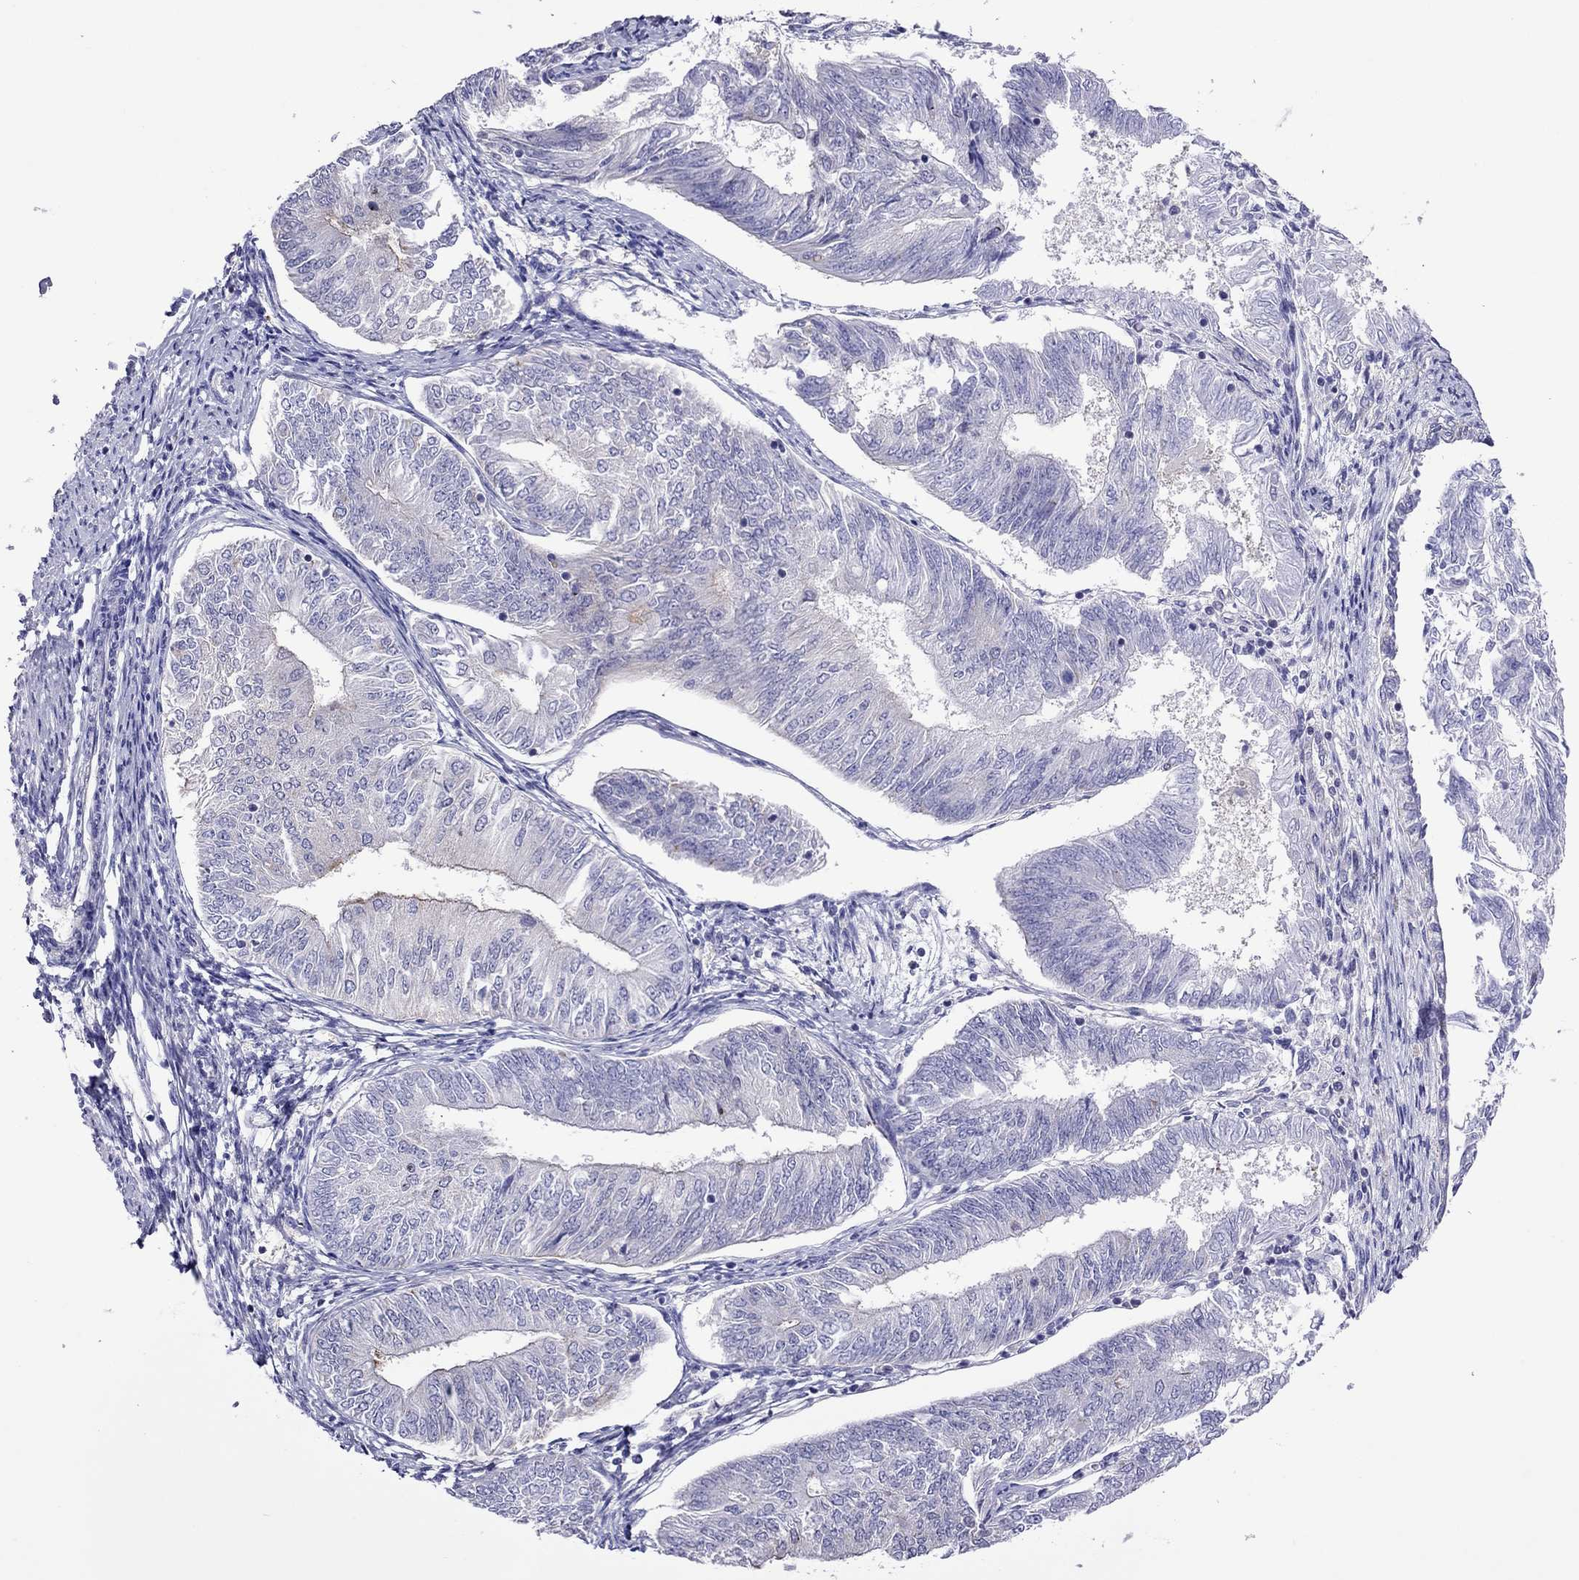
{"staining": {"intensity": "negative", "quantity": "none", "location": "none"}, "tissue": "endometrial cancer", "cell_type": "Tumor cells", "image_type": "cancer", "snomed": [{"axis": "morphology", "description": "Adenocarcinoma, NOS"}, {"axis": "topography", "description": "Endometrium"}], "caption": "An immunohistochemistry (IHC) histopathology image of endometrial cancer is shown. There is no staining in tumor cells of endometrial cancer.", "gene": "MPZ", "patient": {"sex": "female", "age": 58}}